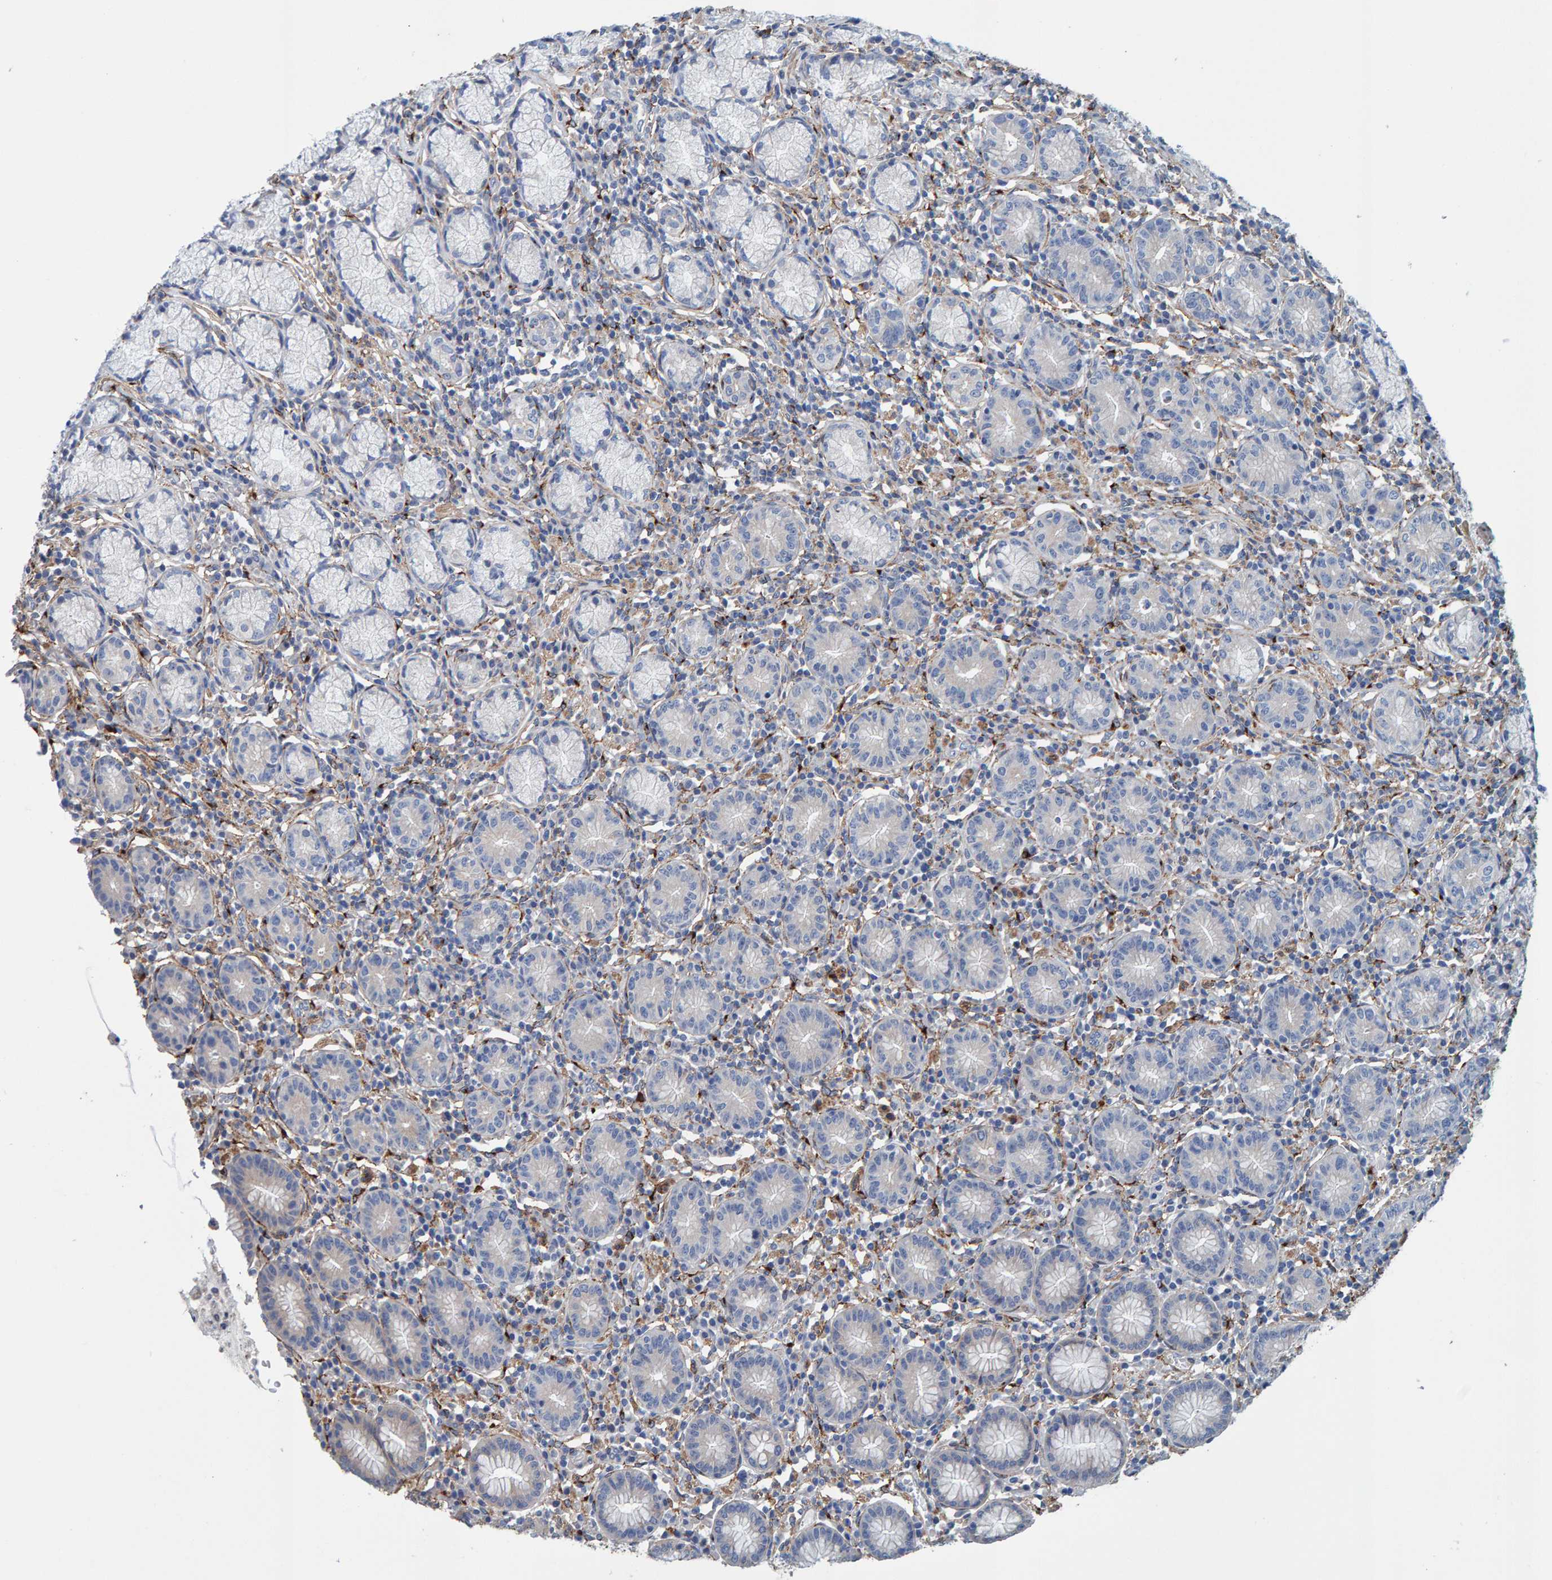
{"staining": {"intensity": "weak", "quantity": "25%-75%", "location": "cytoplasmic/membranous"}, "tissue": "stomach", "cell_type": "Glandular cells", "image_type": "normal", "snomed": [{"axis": "morphology", "description": "Normal tissue, NOS"}, {"axis": "topography", "description": "Stomach"}], "caption": "The photomicrograph reveals immunohistochemical staining of normal stomach. There is weak cytoplasmic/membranous staining is present in approximately 25%-75% of glandular cells. Immunohistochemistry stains the protein in brown and the nuclei are stained blue.", "gene": "LRP1", "patient": {"sex": "male", "age": 55}}